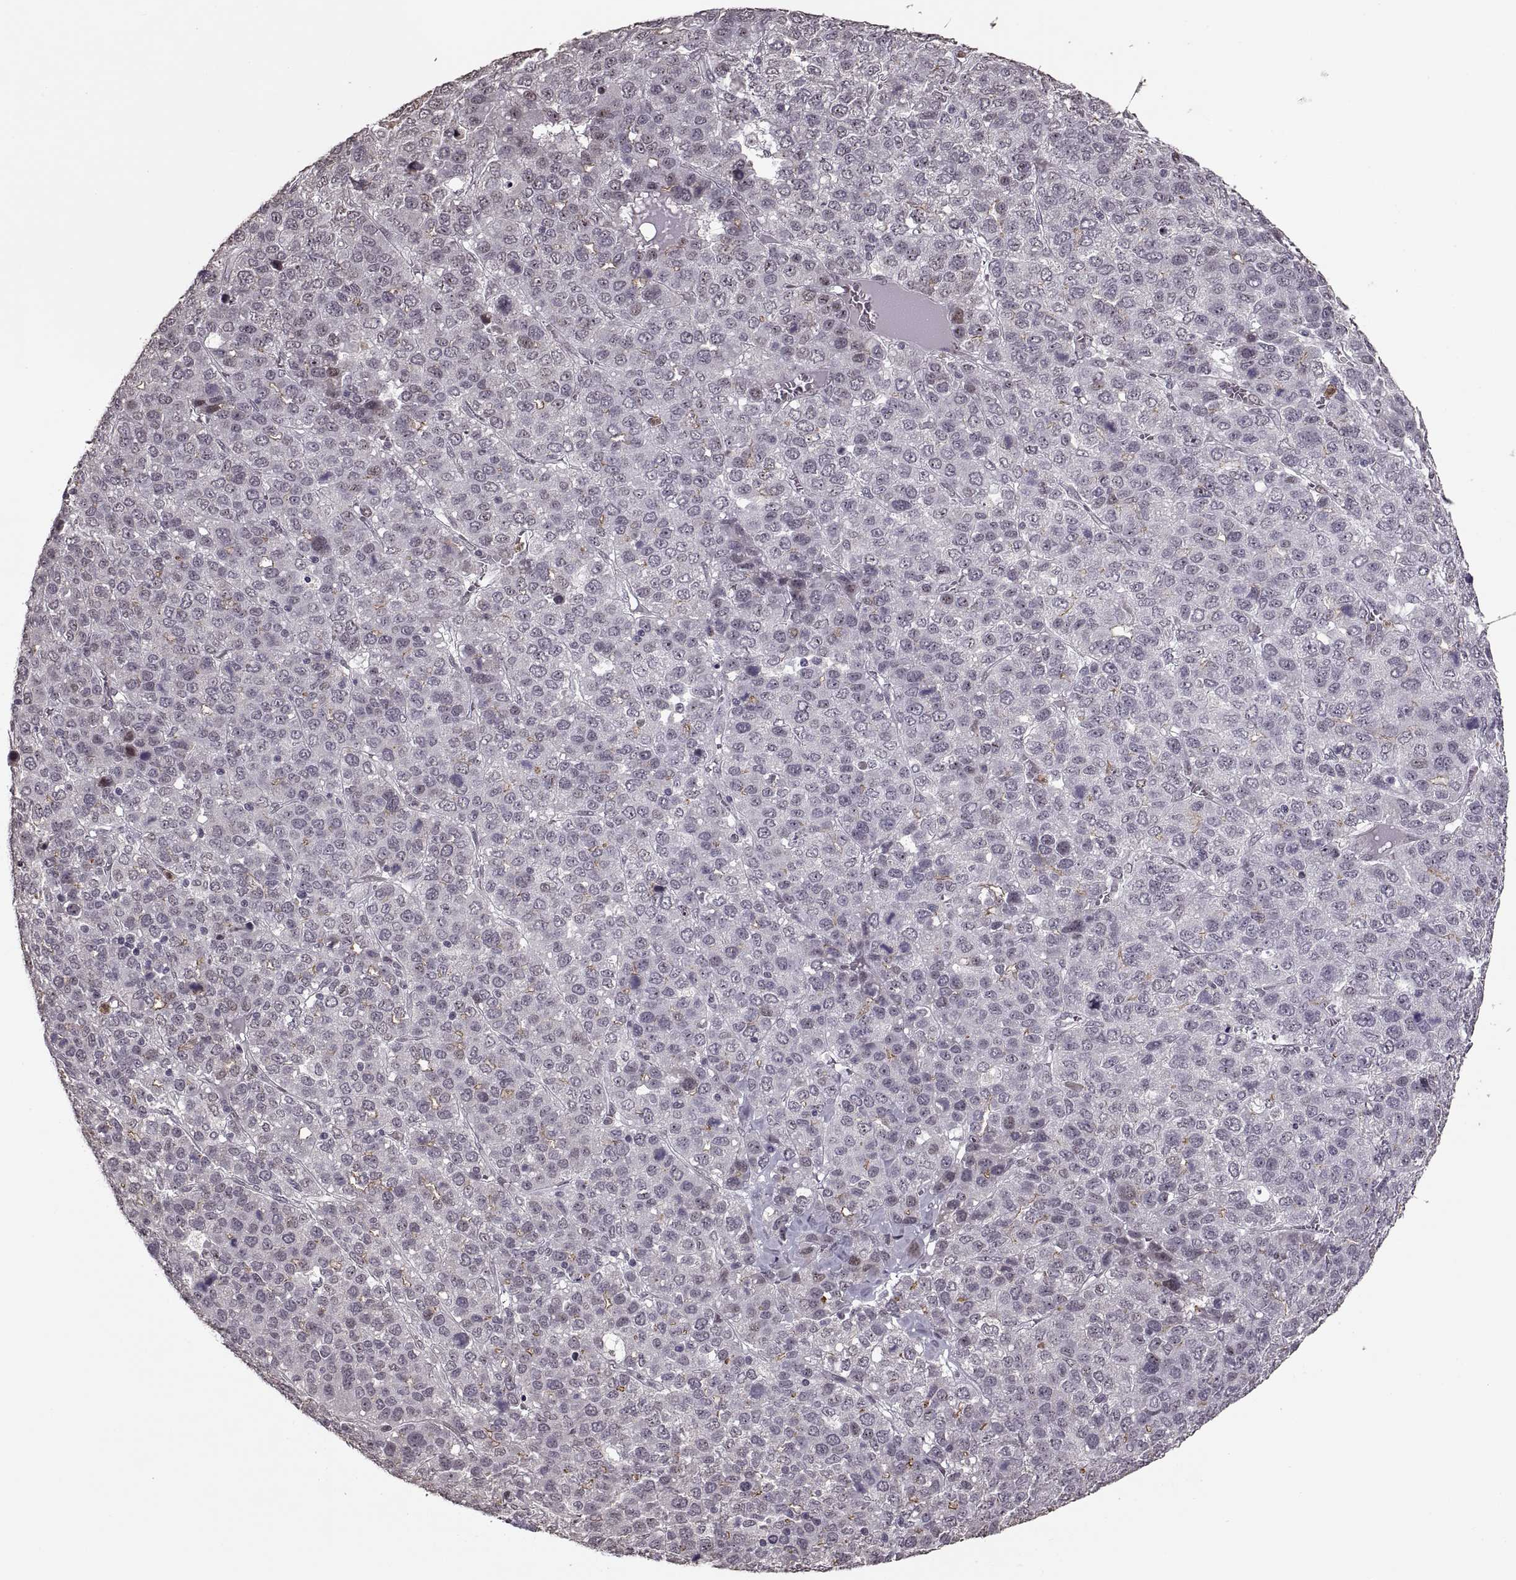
{"staining": {"intensity": "negative", "quantity": "none", "location": "none"}, "tissue": "liver cancer", "cell_type": "Tumor cells", "image_type": "cancer", "snomed": [{"axis": "morphology", "description": "Carcinoma, Hepatocellular, NOS"}, {"axis": "topography", "description": "Liver"}], "caption": "High power microscopy image of an IHC image of hepatocellular carcinoma (liver), revealing no significant positivity in tumor cells.", "gene": "PALS1", "patient": {"sex": "male", "age": 69}}